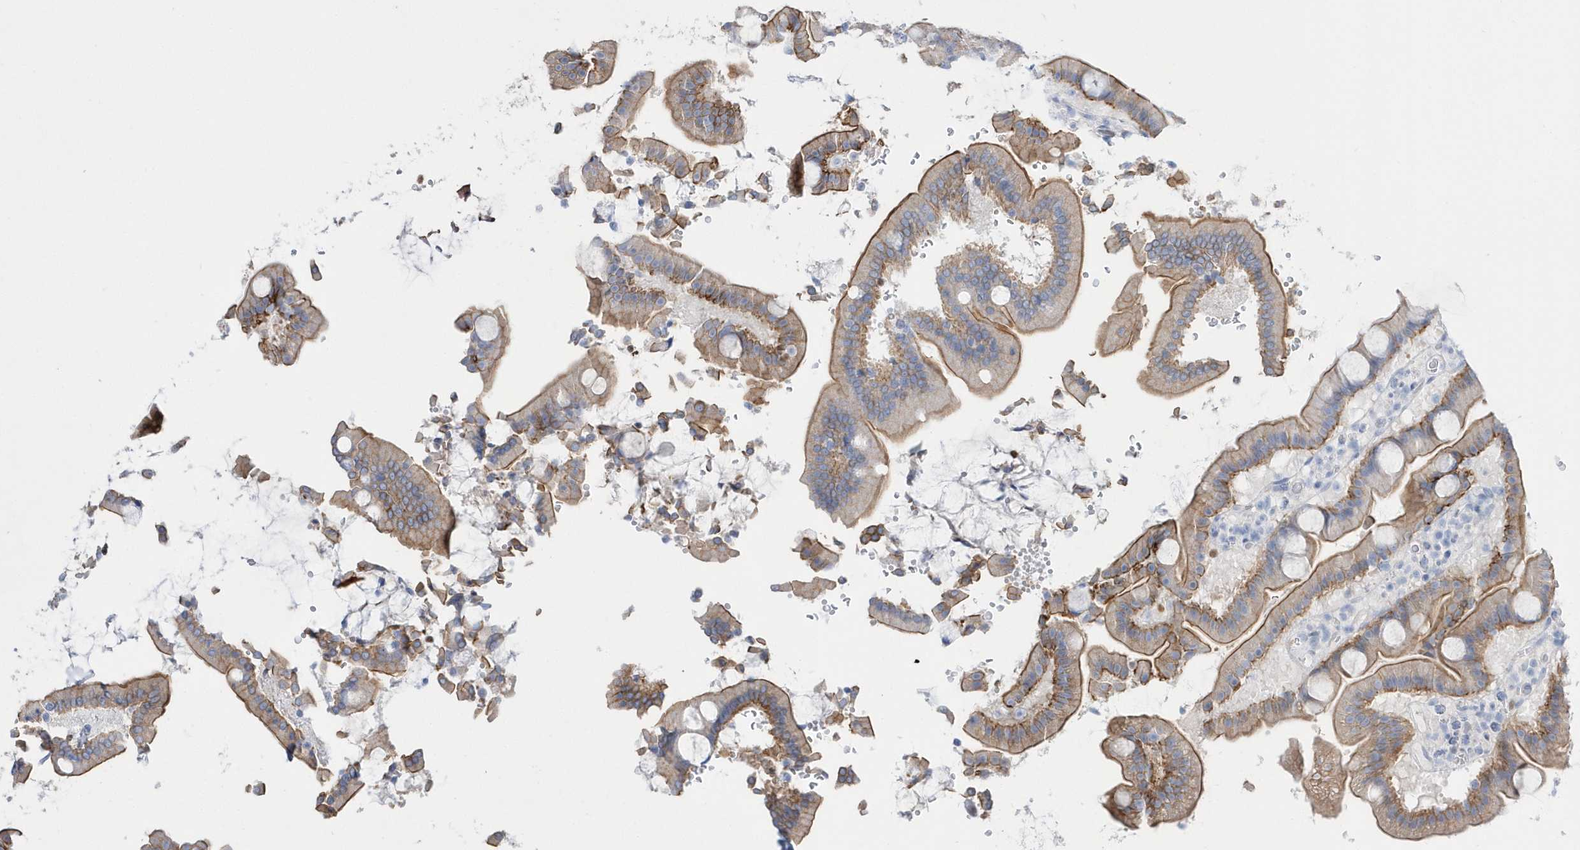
{"staining": {"intensity": "moderate", "quantity": "25%-75%", "location": "cytoplasmic/membranous,nuclear"}, "tissue": "duodenum", "cell_type": "Glandular cells", "image_type": "normal", "snomed": [{"axis": "morphology", "description": "Normal tissue, NOS"}, {"axis": "topography", "description": "Duodenum"}], "caption": "Duodenum stained with immunohistochemistry shows moderate cytoplasmic/membranous,nuclear staining in approximately 25%-75% of glandular cells. The protein of interest is shown in brown color, while the nuclei are stained blue.", "gene": "TMCO6", "patient": {"sex": "male", "age": 55}}